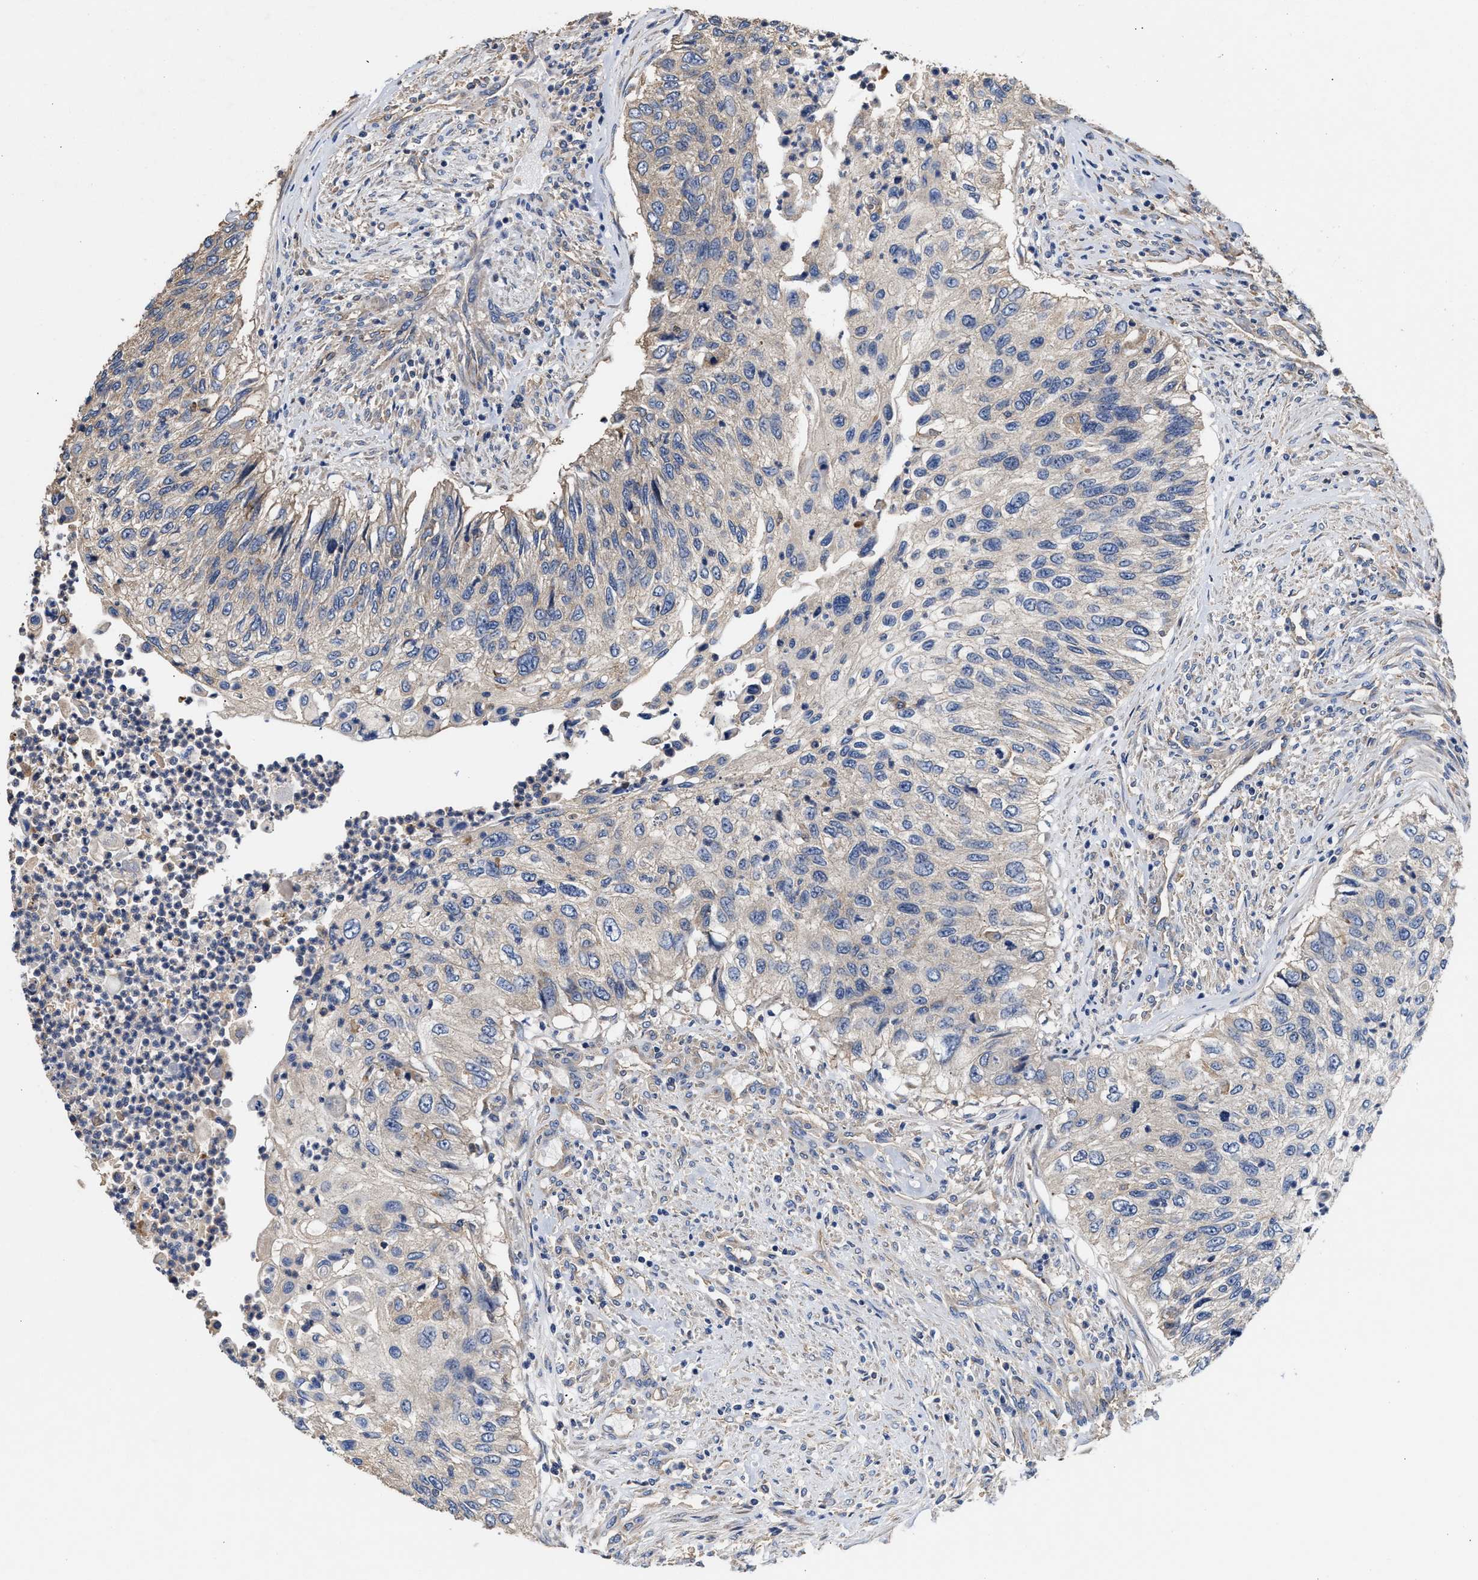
{"staining": {"intensity": "negative", "quantity": "none", "location": "none"}, "tissue": "urothelial cancer", "cell_type": "Tumor cells", "image_type": "cancer", "snomed": [{"axis": "morphology", "description": "Urothelial carcinoma, High grade"}, {"axis": "topography", "description": "Urinary bladder"}], "caption": "Immunohistochemical staining of human high-grade urothelial carcinoma shows no significant staining in tumor cells.", "gene": "KLB", "patient": {"sex": "female", "age": 60}}